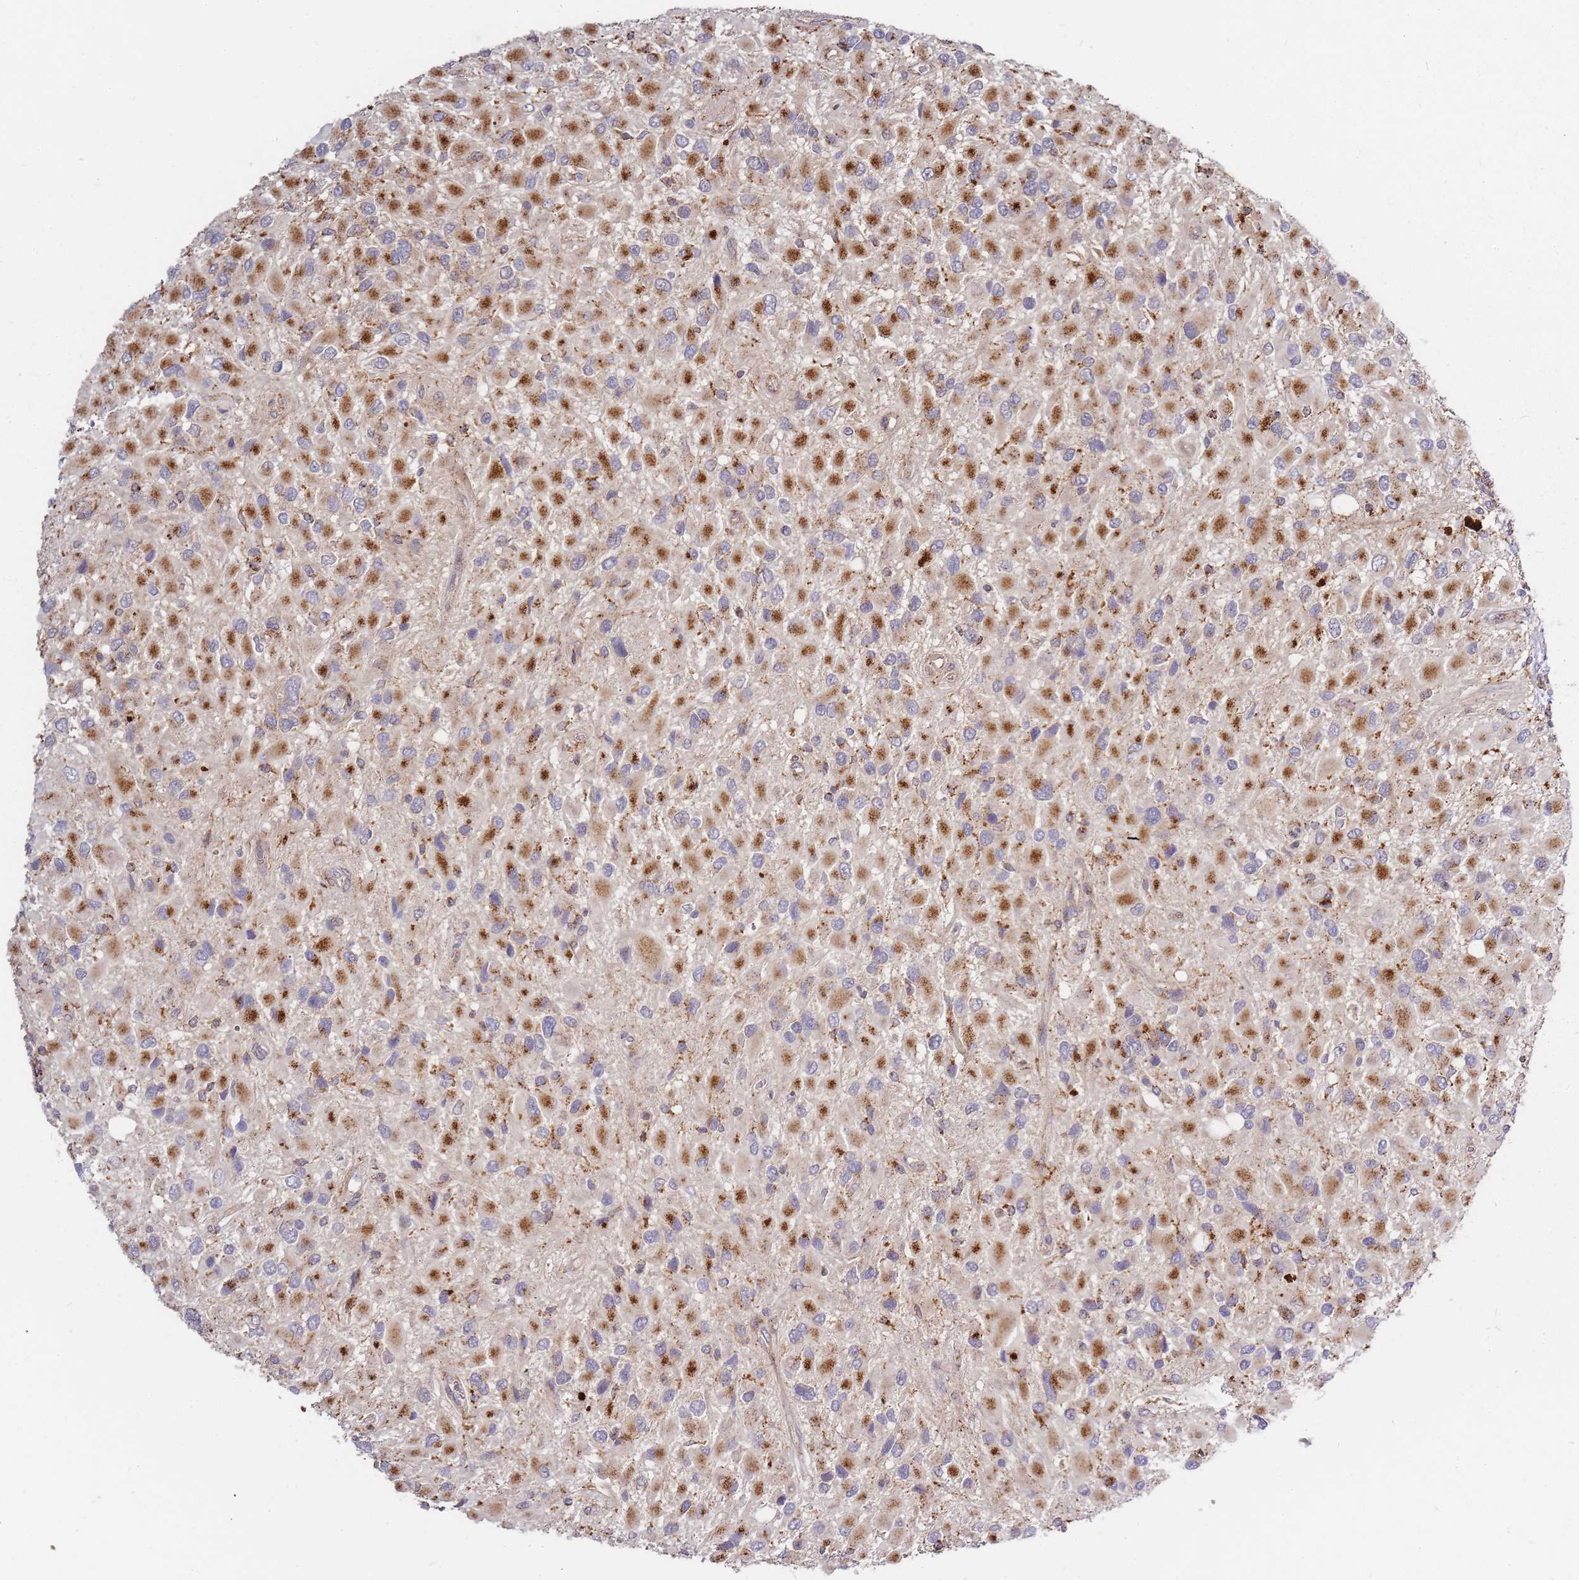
{"staining": {"intensity": "moderate", "quantity": ">75%", "location": "cytoplasmic/membranous"}, "tissue": "glioma", "cell_type": "Tumor cells", "image_type": "cancer", "snomed": [{"axis": "morphology", "description": "Glioma, malignant, High grade"}, {"axis": "topography", "description": "Brain"}], "caption": "DAB immunohistochemical staining of malignant high-grade glioma exhibits moderate cytoplasmic/membranous protein expression in about >75% of tumor cells. (Stains: DAB in brown, nuclei in blue, Microscopy: brightfield microscopy at high magnification).", "gene": "ATG5", "patient": {"sex": "male", "age": 53}}